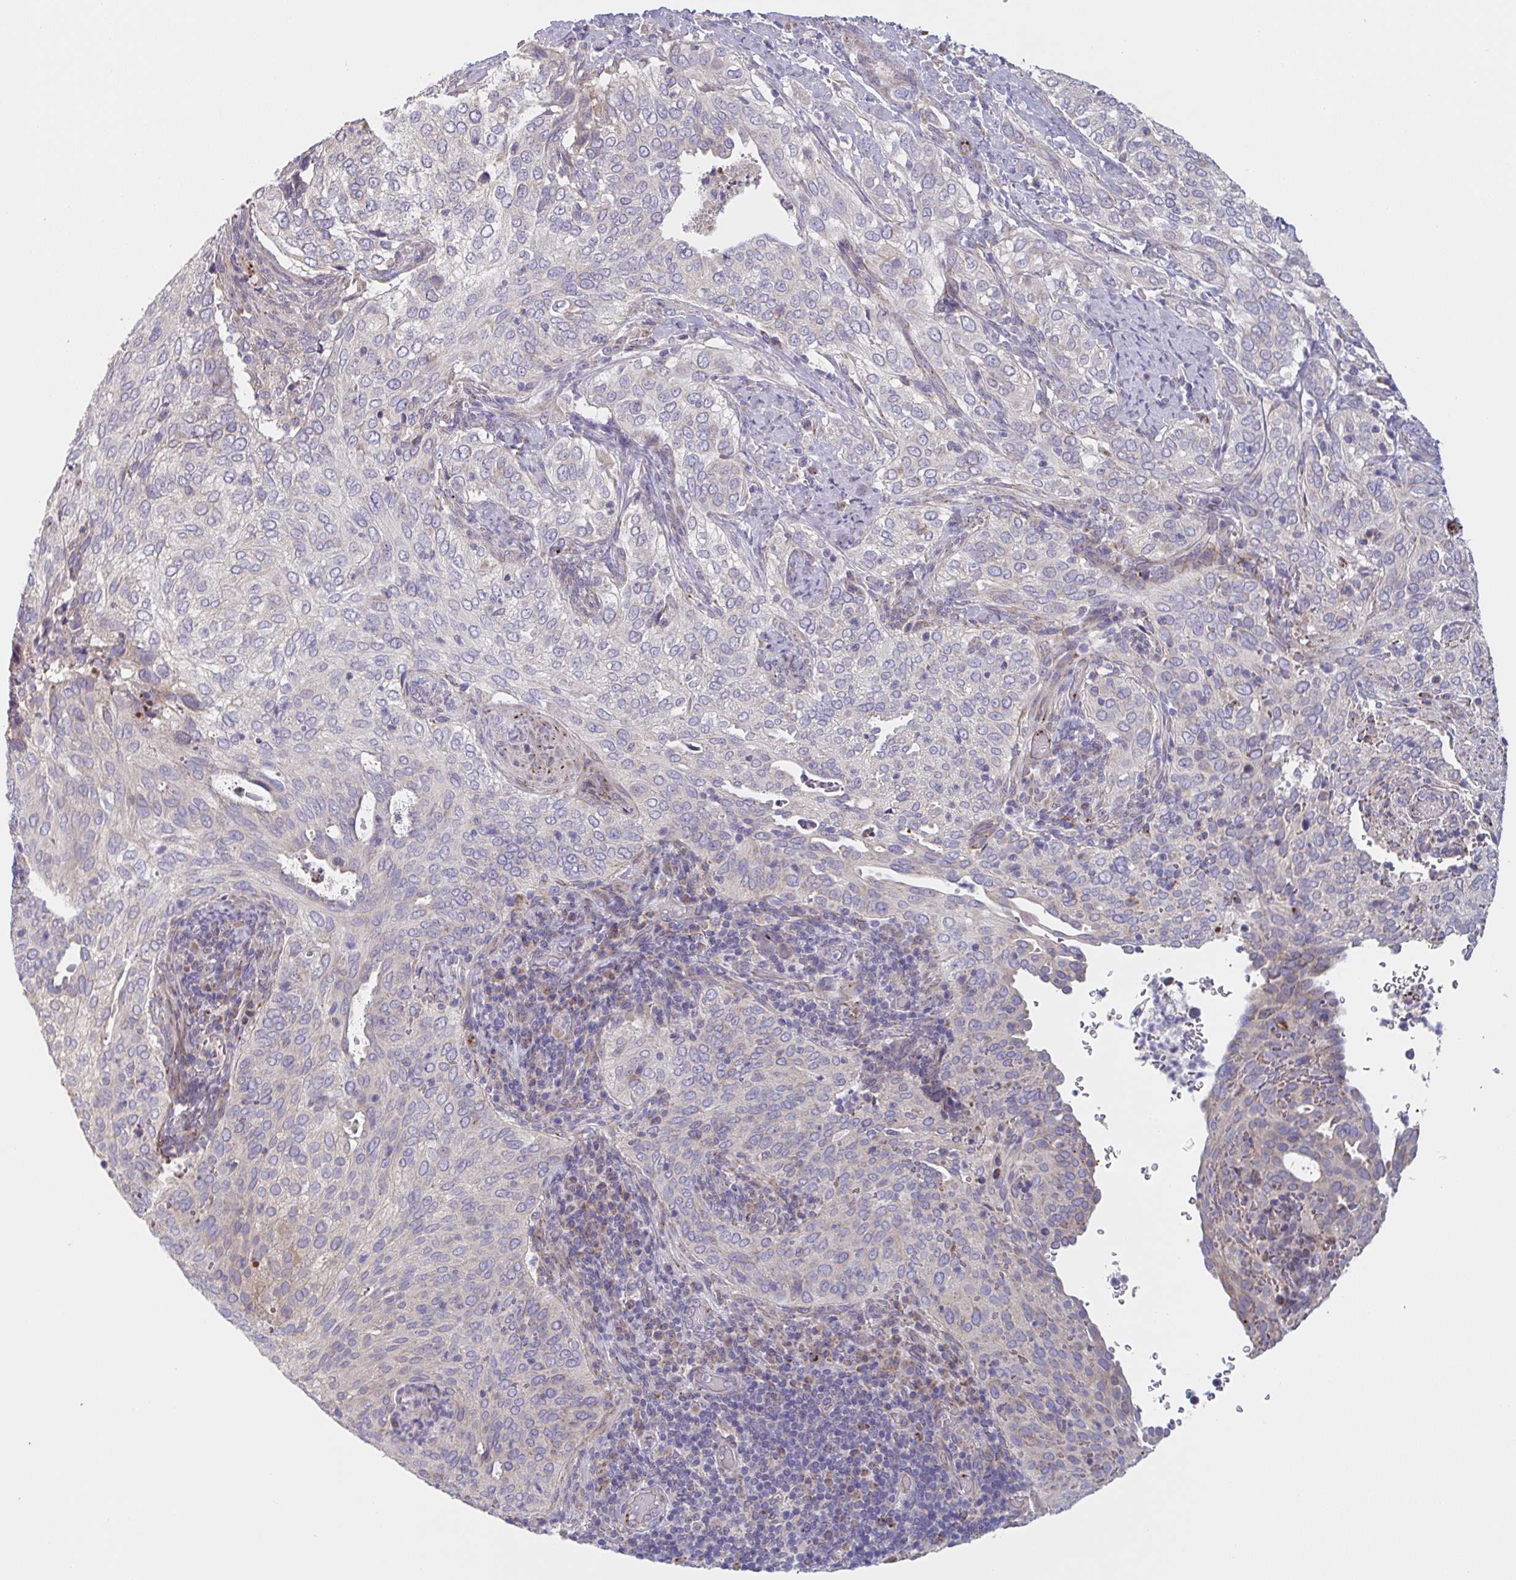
{"staining": {"intensity": "negative", "quantity": "none", "location": "none"}, "tissue": "cervical cancer", "cell_type": "Tumor cells", "image_type": "cancer", "snomed": [{"axis": "morphology", "description": "Squamous cell carcinoma, NOS"}, {"axis": "topography", "description": "Cervix"}], "caption": "The image shows no staining of tumor cells in cervical squamous cell carcinoma.", "gene": "MRPS2", "patient": {"sex": "female", "age": 38}}